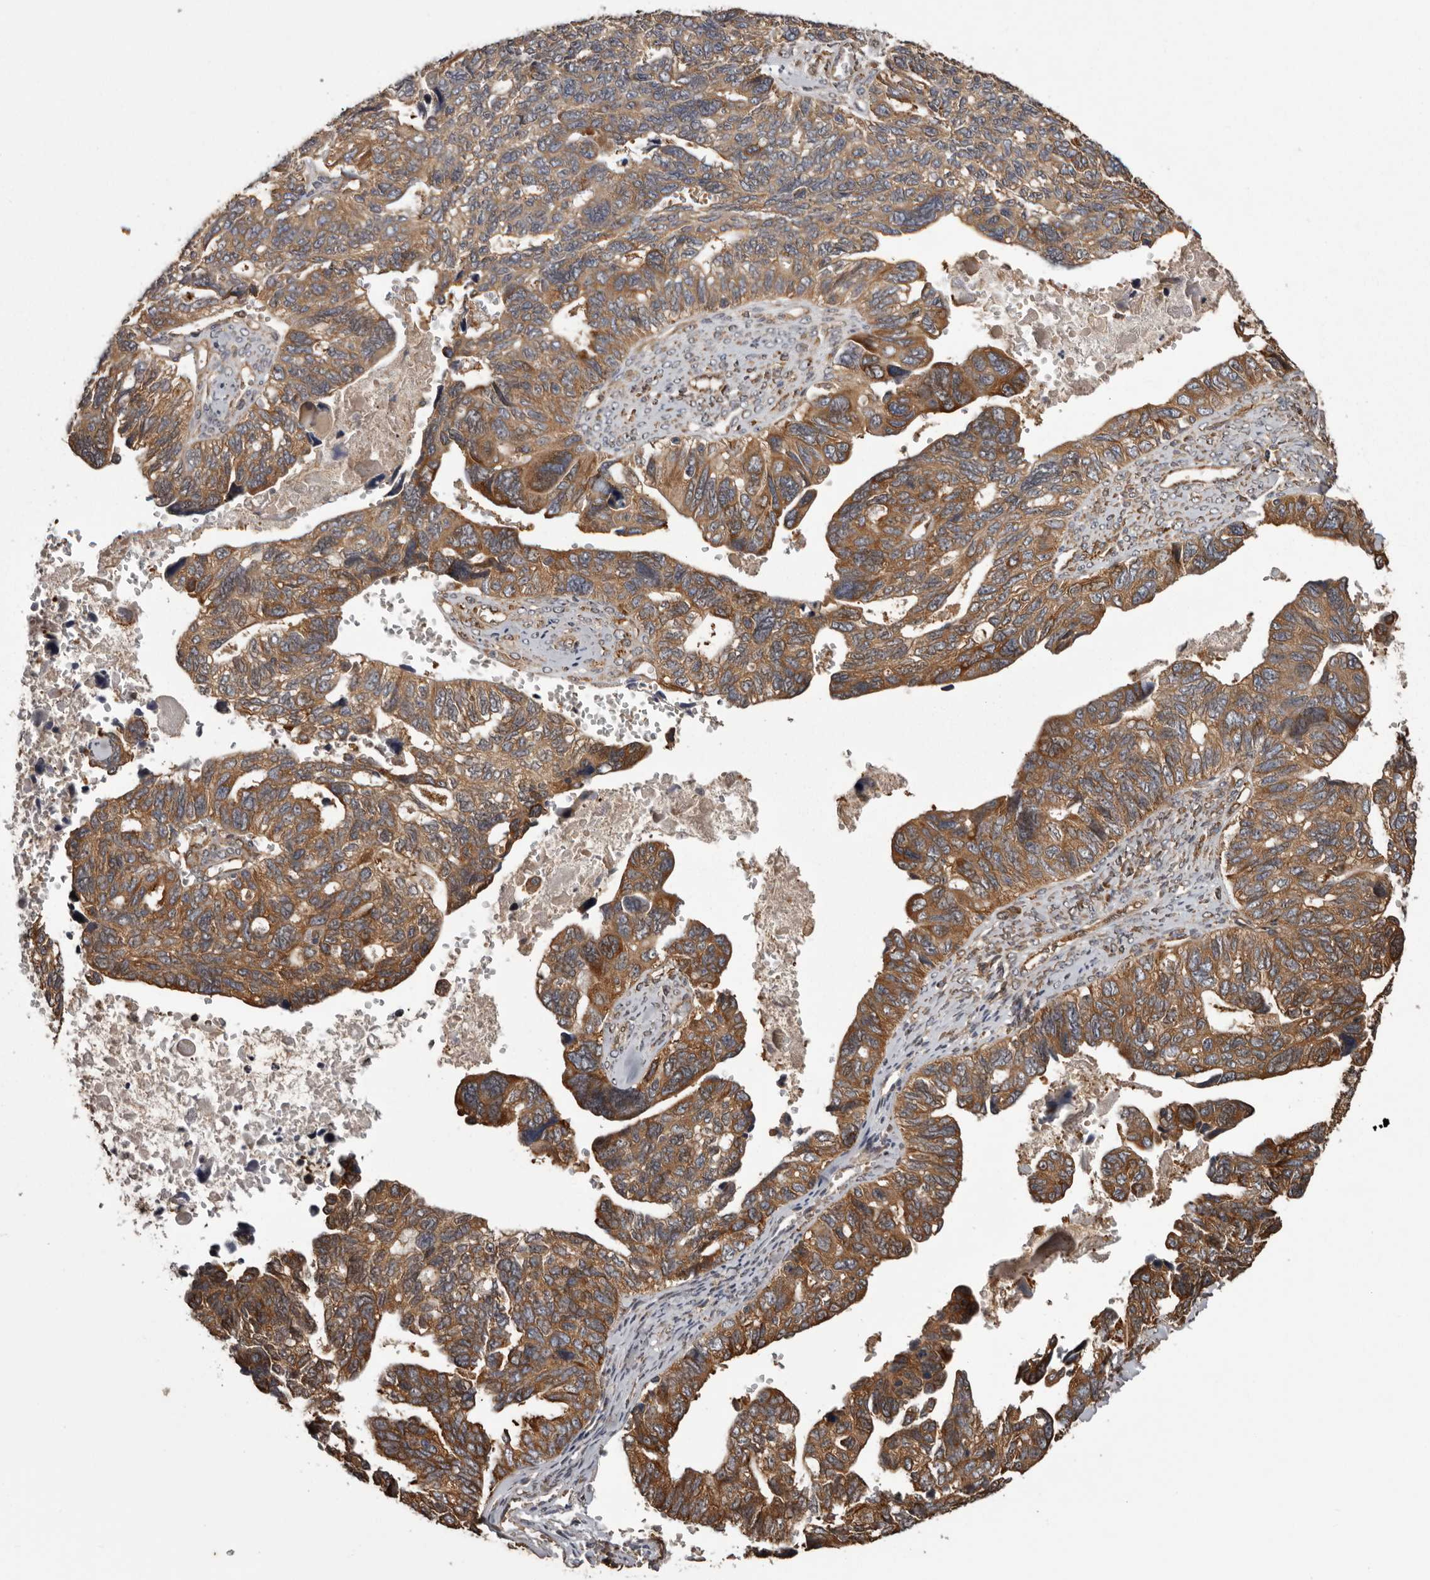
{"staining": {"intensity": "moderate", "quantity": ">75%", "location": "cytoplasmic/membranous"}, "tissue": "ovarian cancer", "cell_type": "Tumor cells", "image_type": "cancer", "snomed": [{"axis": "morphology", "description": "Cystadenocarcinoma, serous, NOS"}, {"axis": "topography", "description": "Ovary"}], "caption": "Human ovarian cancer (serous cystadenocarcinoma) stained with a brown dye displays moderate cytoplasmic/membranous positive expression in approximately >75% of tumor cells.", "gene": "DARS1", "patient": {"sex": "female", "age": 79}}